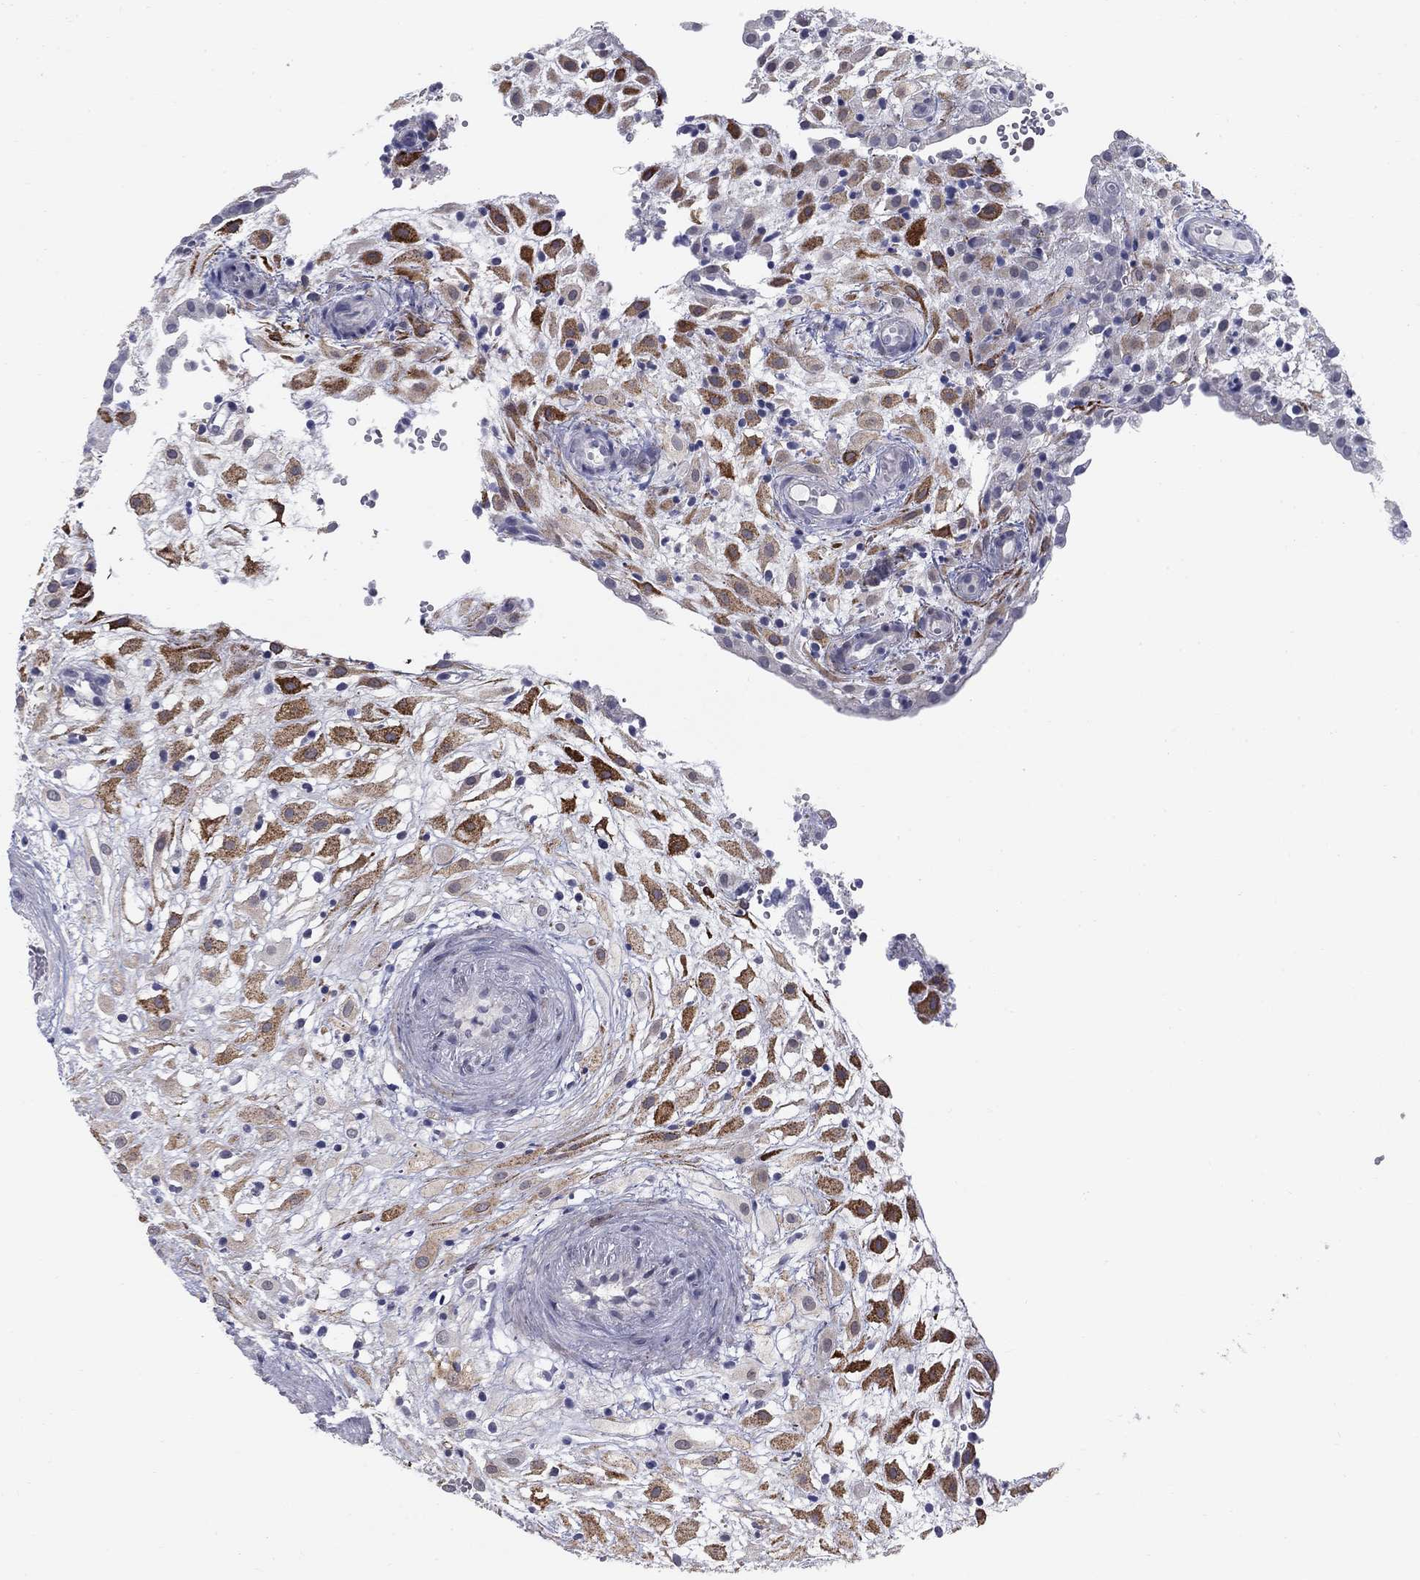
{"staining": {"intensity": "strong", "quantity": "25%-75%", "location": "cytoplasmic/membranous"}, "tissue": "placenta", "cell_type": "Decidual cells", "image_type": "normal", "snomed": [{"axis": "morphology", "description": "Normal tissue, NOS"}, {"axis": "topography", "description": "Placenta"}], "caption": "A brown stain shows strong cytoplasmic/membranous staining of a protein in decidual cells of normal placenta.", "gene": "NTRK2", "patient": {"sex": "female", "age": 24}}